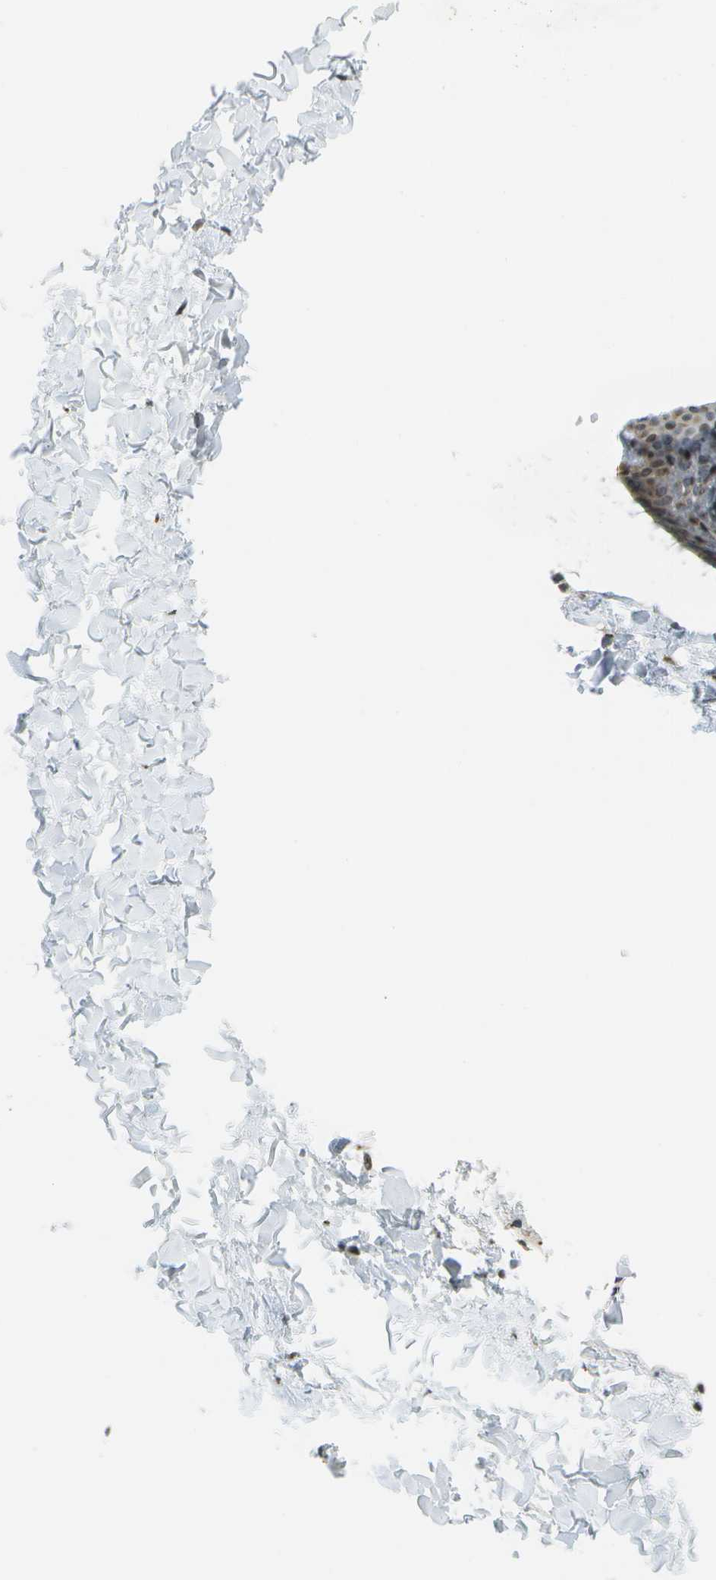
{"staining": {"intensity": "weak", "quantity": ">75%", "location": "cytoplasmic/membranous"}, "tissue": "skin", "cell_type": "Fibroblasts", "image_type": "normal", "snomed": [{"axis": "morphology", "description": "Normal tissue, NOS"}, {"axis": "topography", "description": "Skin"}], "caption": "Human skin stained for a protein (brown) reveals weak cytoplasmic/membranous positive staining in about >75% of fibroblasts.", "gene": "EVC", "patient": {"sex": "female", "age": 17}}